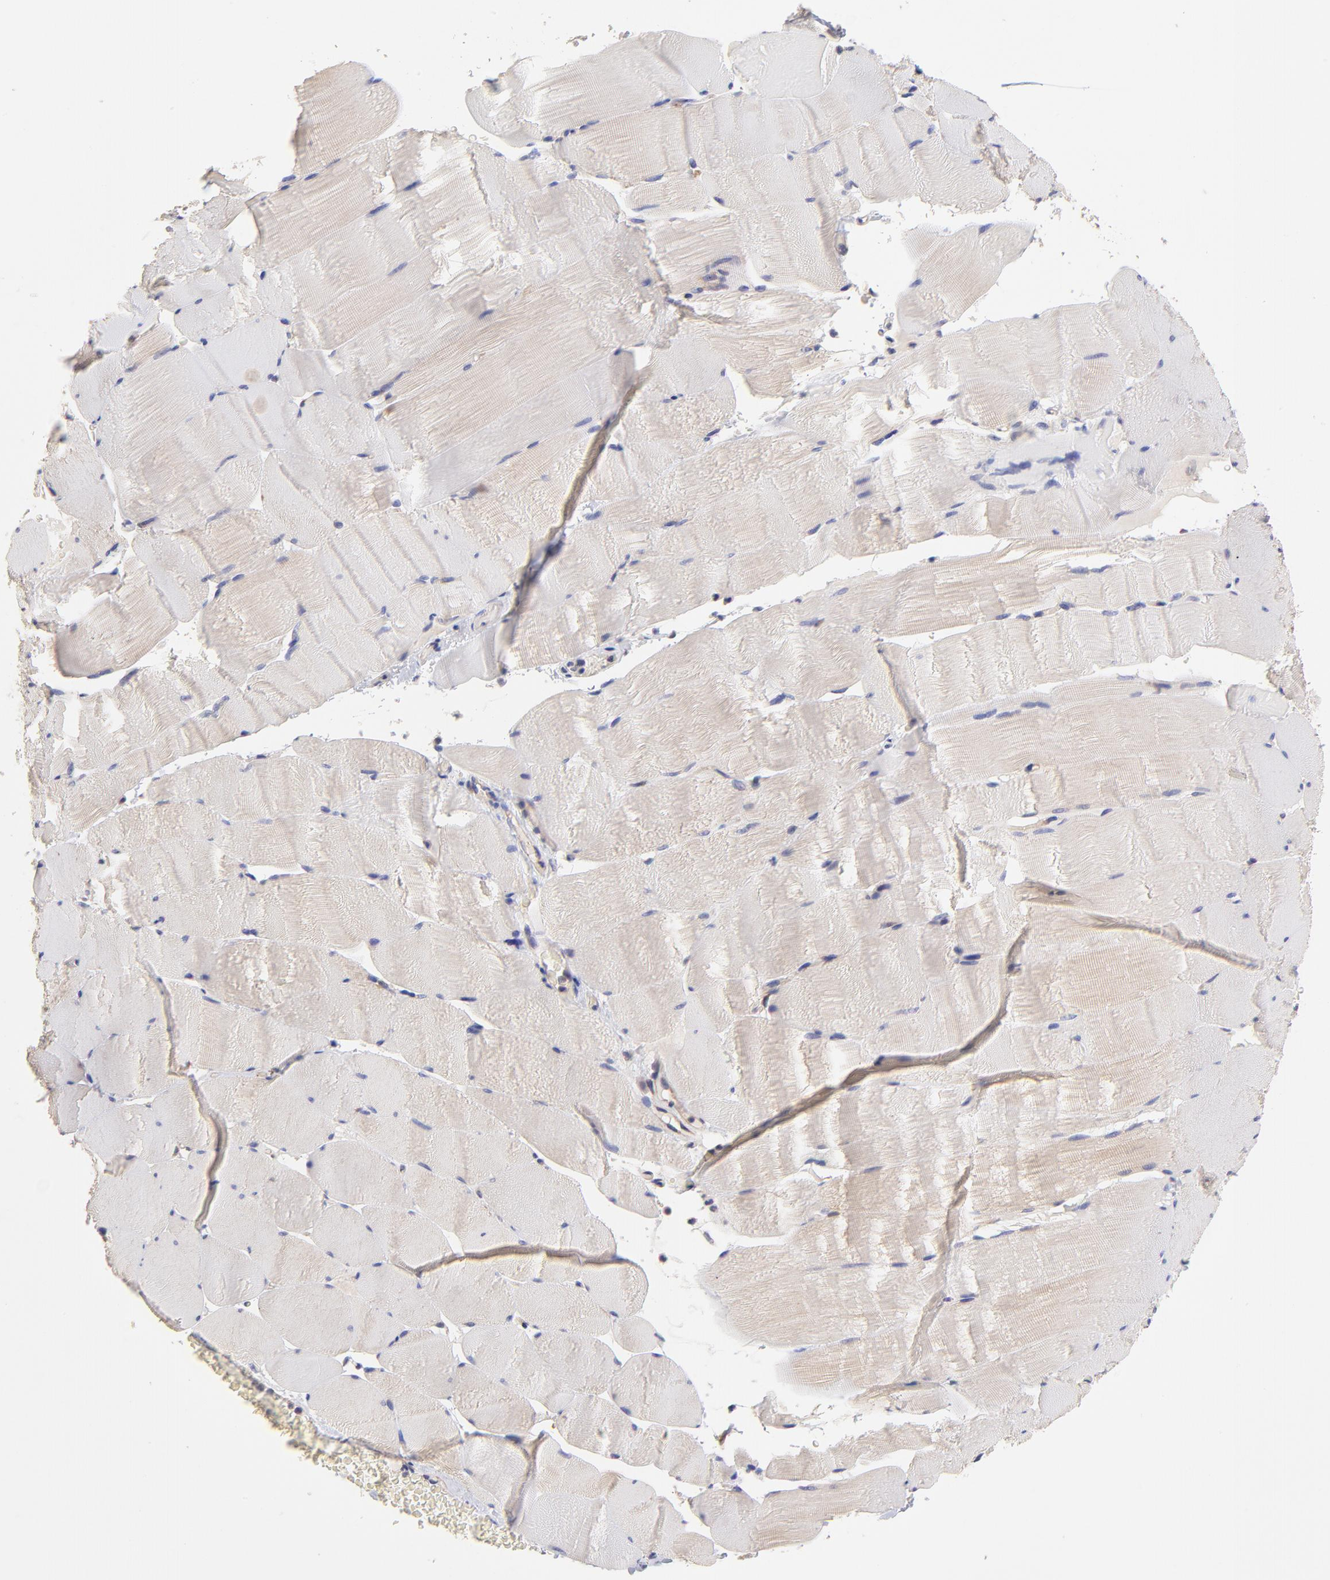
{"staining": {"intensity": "weak", "quantity": "25%-75%", "location": "cytoplasmic/membranous"}, "tissue": "skeletal muscle", "cell_type": "Myocytes", "image_type": "normal", "snomed": [{"axis": "morphology", "description": "Normal tissue, NOS"}, {"axis": "topography", "description": "Skeletal muscle"}], "caption": "Myocytes exhibit low levels of weak cytoplasmic/membranous expression in about 25%-75% of cells in benign human skeletal muscle.", "gene": "UBE2H", "patient": {"sex": "male", "age": 62}}